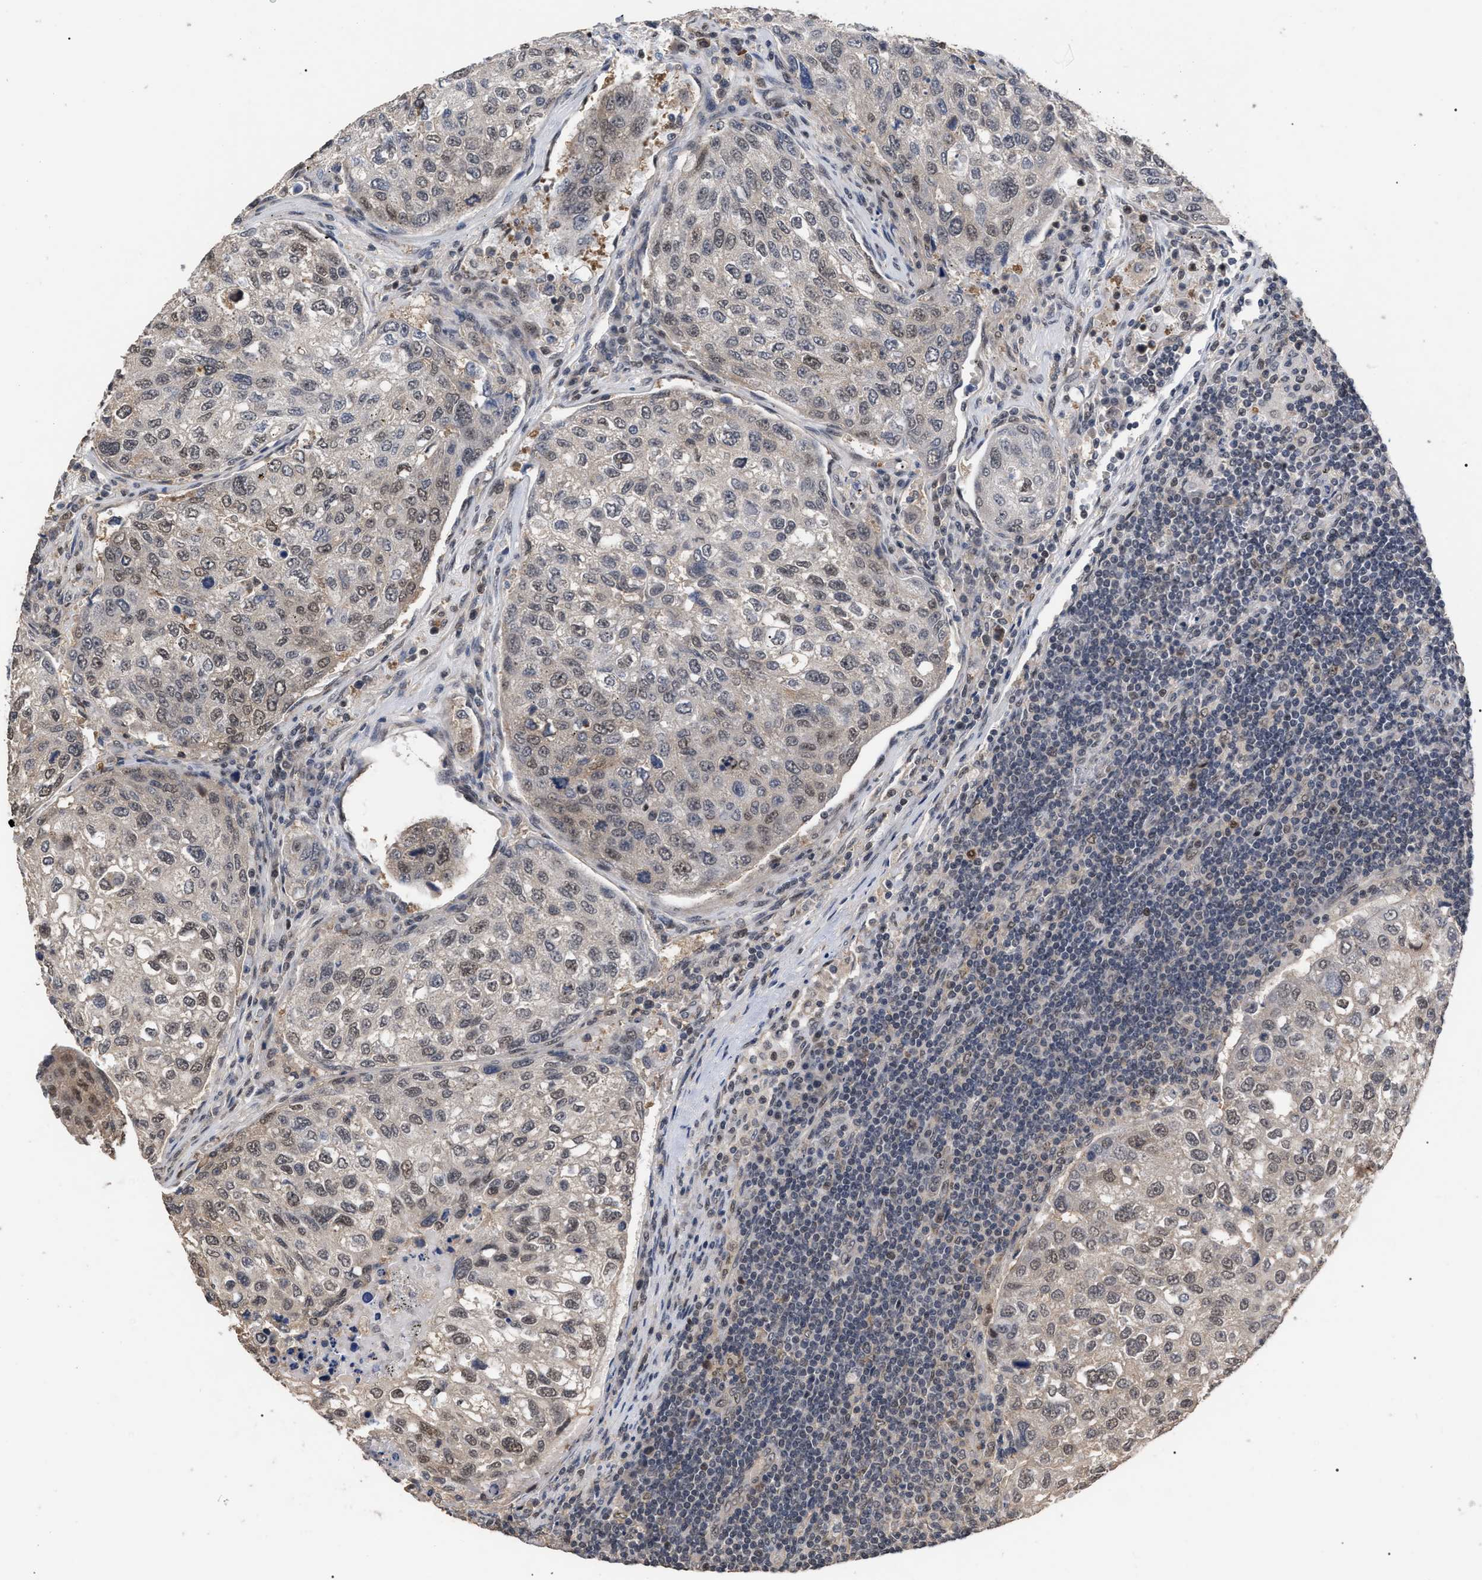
{"staining": {"intensity": "weak", "quantity": "<25%", "location": "nuclear"}, "tissue": "urothelial cancer", "cell_type": "Tumor cells", "image_type": "cancer", "snomed": [{"axis": "morphology", "description": "Urothelial carcinoma, High grade"}, {"axis": "topography", "description": "Lymph node"}, {"axis": "topography", "description": "Urinary bladder"}], "caption": "Urothelial cancer was stained to show a protein in brown. There is no significant staining in tumor cells.", "gene": "JAZF1", "patient": {"sex": "male", "age": 51}}